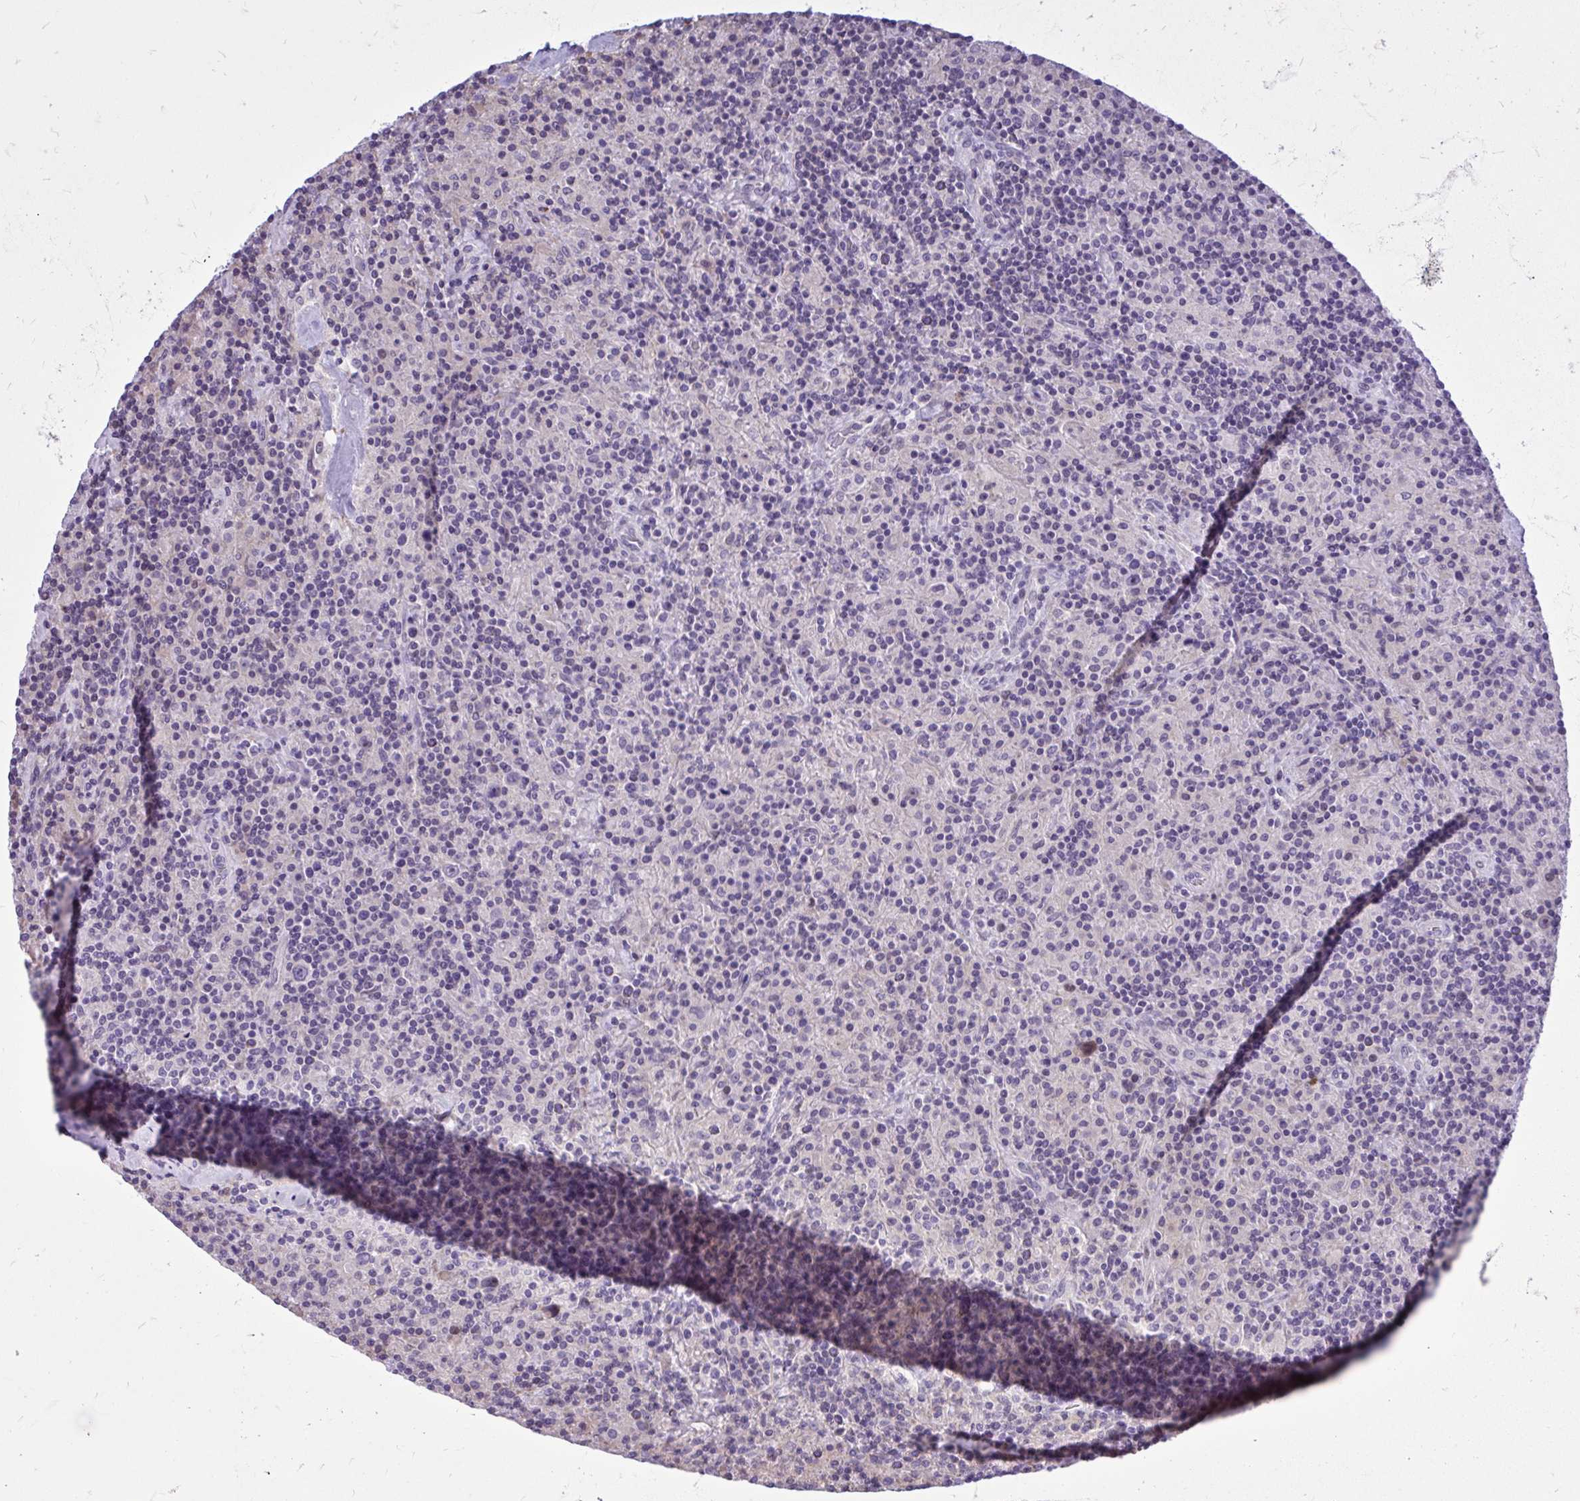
{"staining": {"intensity": "negative", "quantity": "none", "location": "none"}, "tissue": "lymphoma", "cell_type": "Tumor cells", "image_type": "cancer", "snomed": [{"axis": "morphology", "description": "Hodgkin's disease, NOS"}, {"axis": "topography", "description": "Lymph node"}], "caption": "The IHC image has no significant expression in tumor cells of Hodgkin's disease tissue.", "gene": "GRK4", "patient": {"sex": "male", "age": 70}}